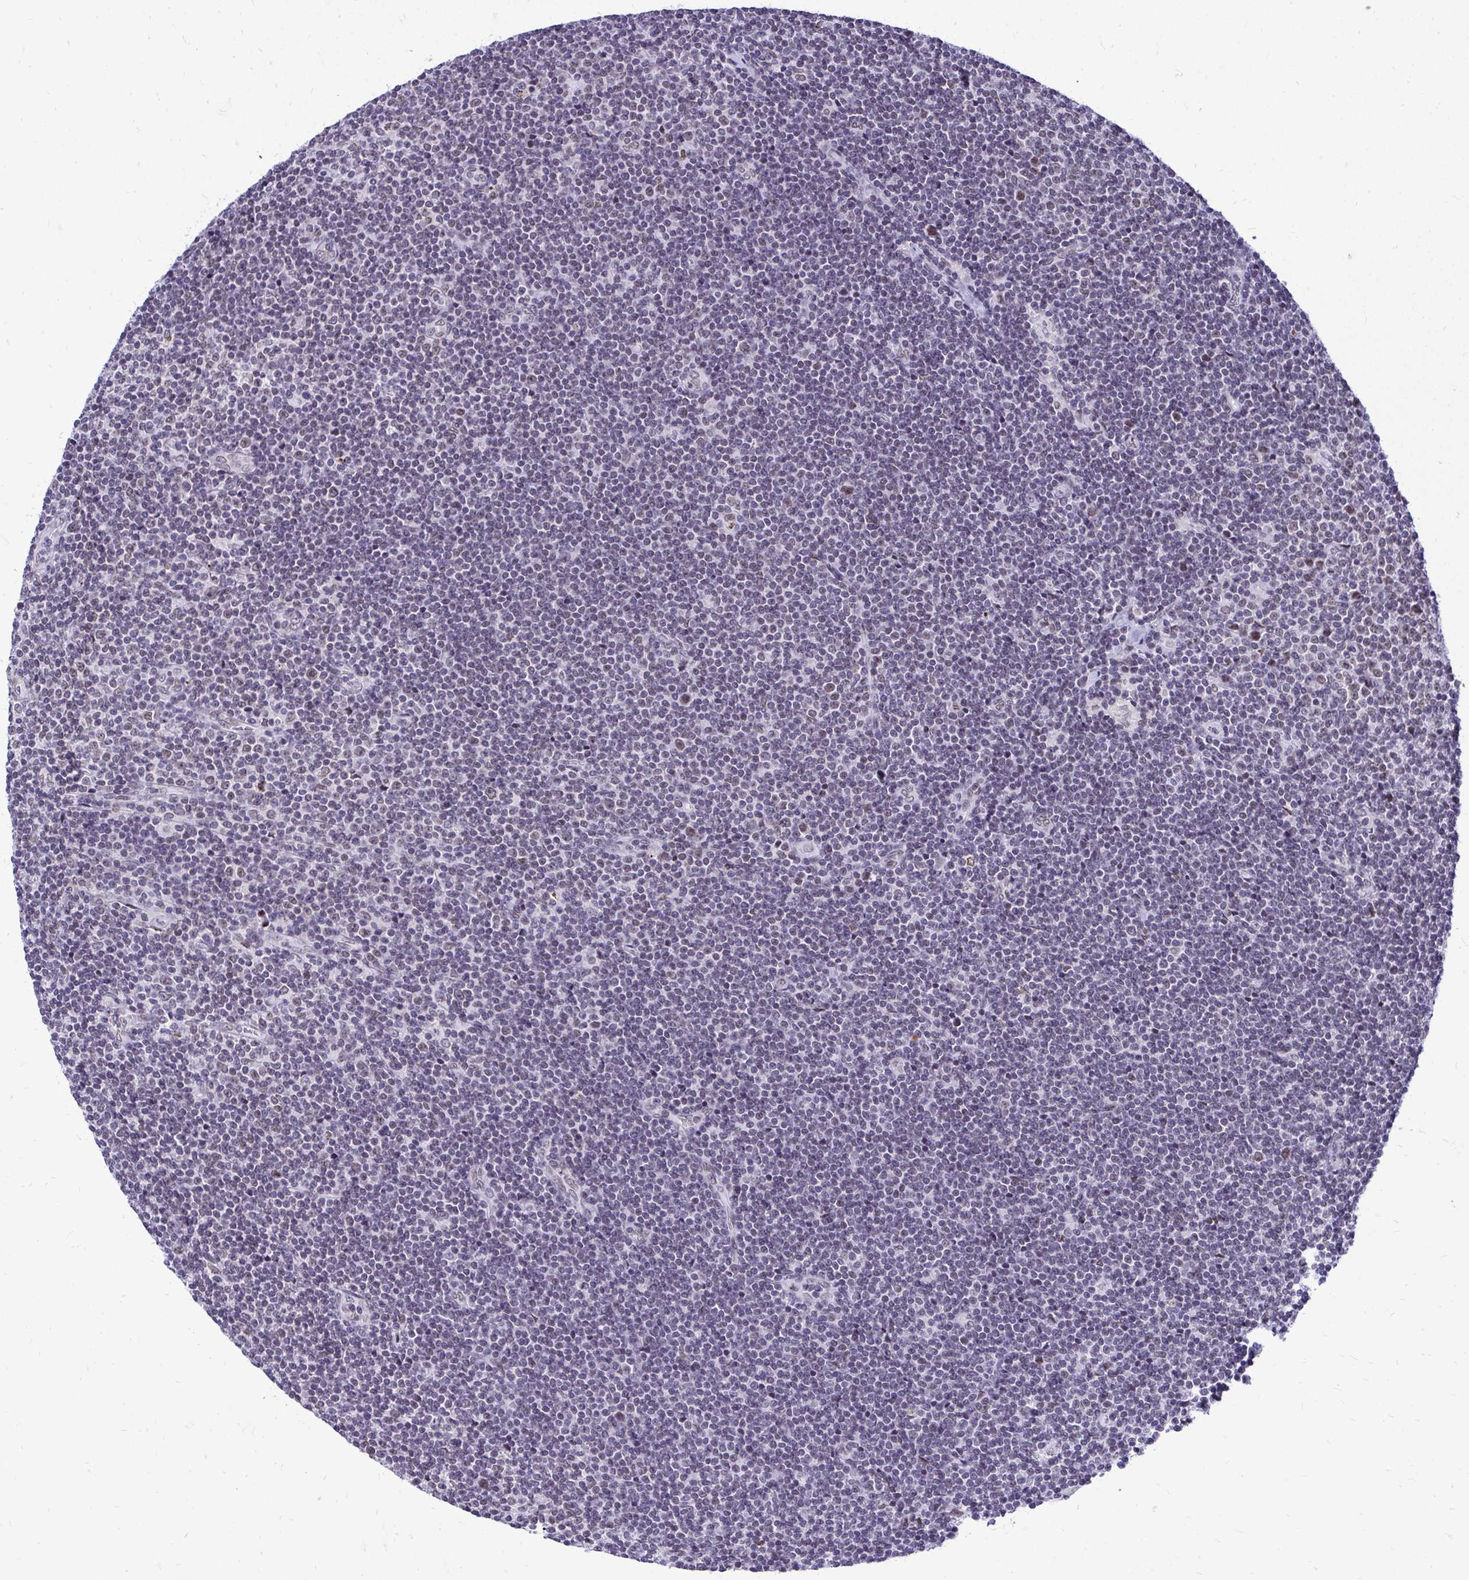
{"staining": {"intensity": "negative", "quantity": "none", "location": "none"}, "tissue": "lymphoma", "cell_type": "Tumor cells", "image_type": "cancer", "snomed": [{"axis": "morphology", "description": "Malignant lymphoma, non-Hodgkin's type, Low grade"}, {"axis": "topography", "description": "Lymph node"}], "caption": "Immunohistochemical staining of human low-grade malignant lymphoma, non-Hodgkin's type reveals no significant expression in tumor cells. (Stains: DAB (3,3'-diaminobenzidine) immunohistochemistry with hematoxylin counter stain, Microscopy: brightfield microscopy at high magnification).", "gene": "BANF1", "patient": {"sex": "male", "age": 48}}